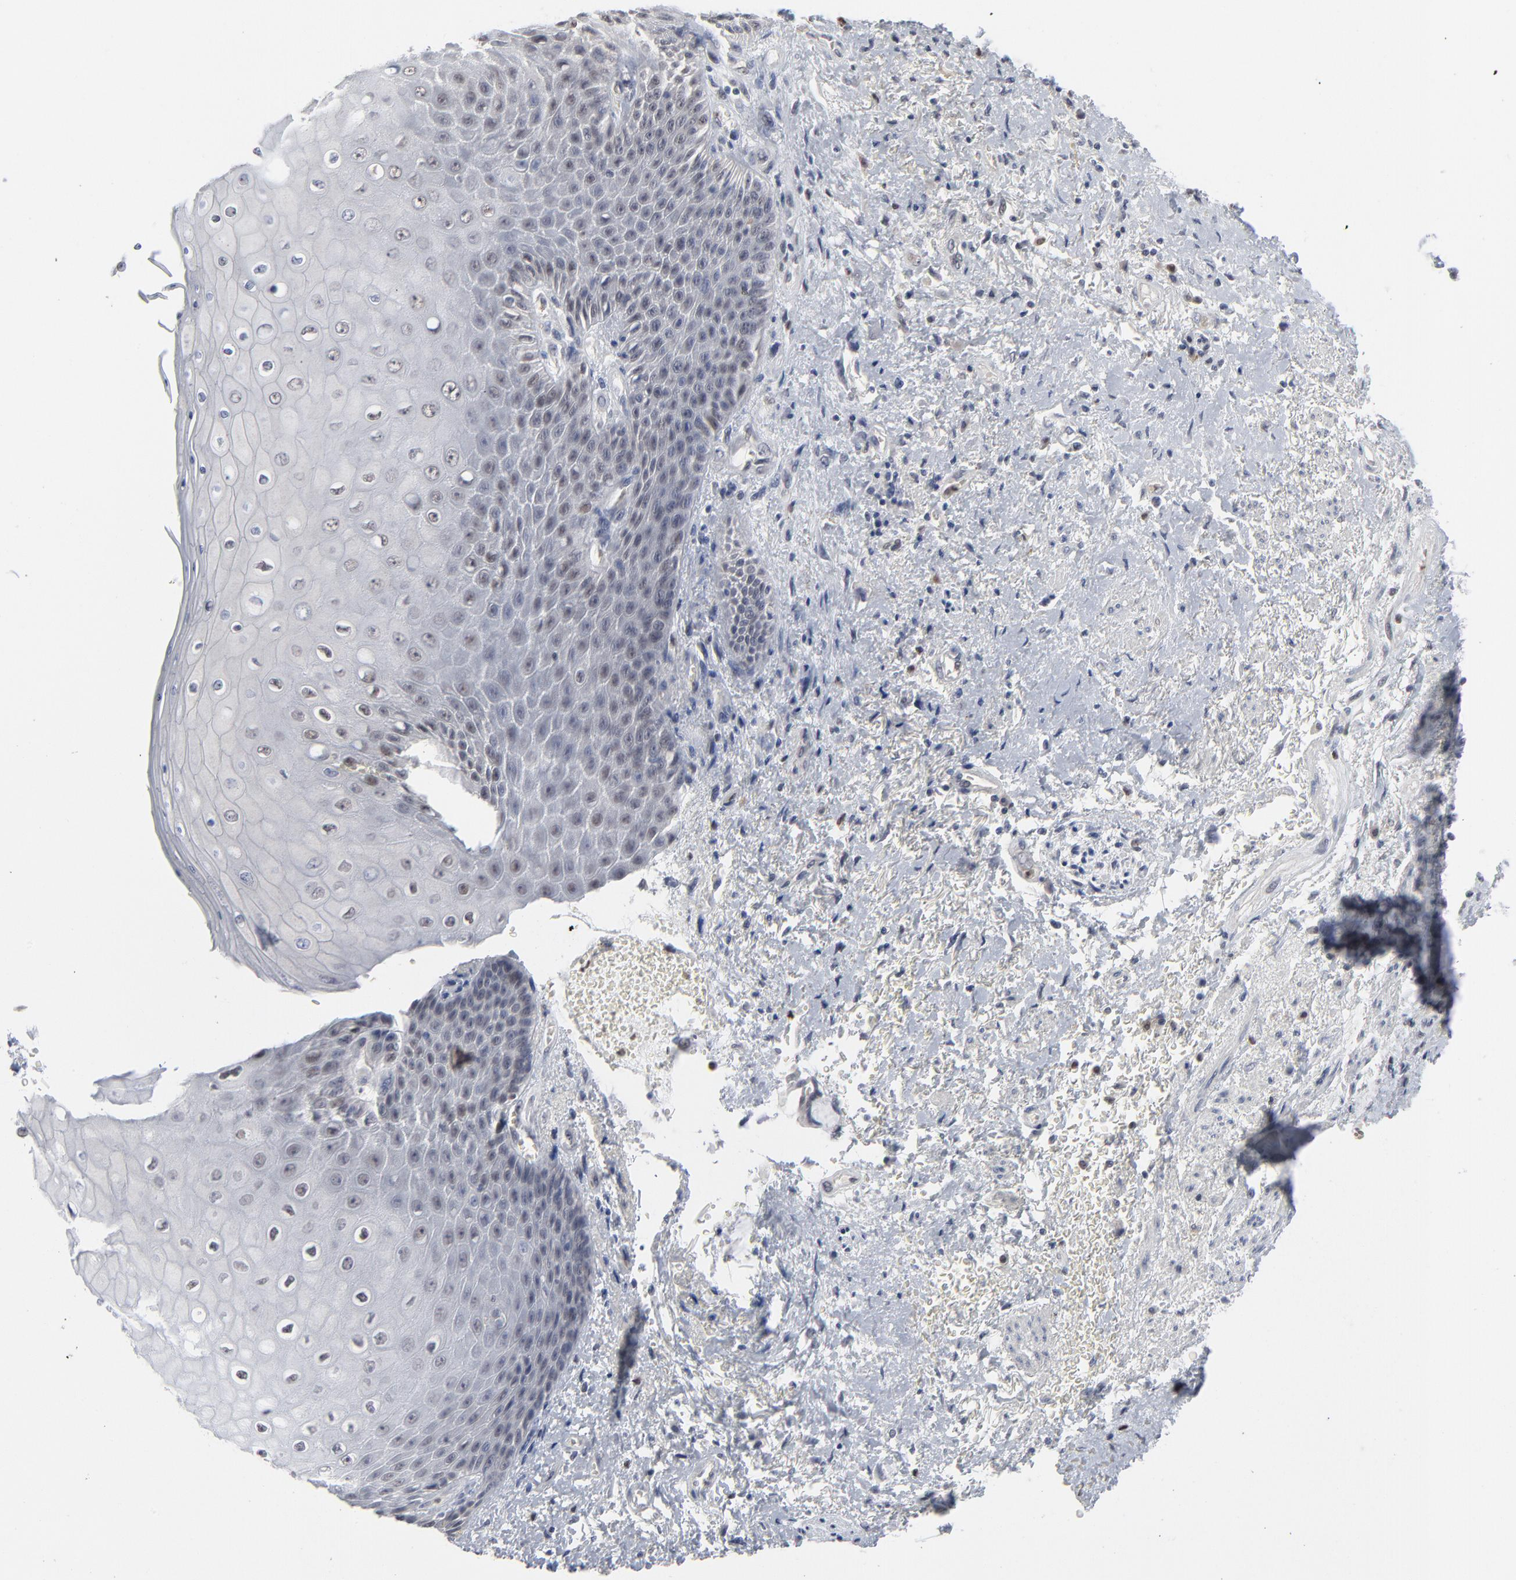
{"staining": {"intensity": "weak", "quantity": "<25%", "location": "nuclear"}, "tissue": "skin", "cell_type": "Epidermal cells", "image_type": "normal", "snomed": [{"axis": "morphology", "description": "Normal tissue, NOS"}, {"axis": "topography", "description": "Anal"}], "caption": "A high-resolution photomicrograph shows immunohistochemistry staining of benign skin, which demonstrates no significant expression in epidermal cells.", "gene": "FOXN2", "patient": {"sex": "female", "age": 46}}